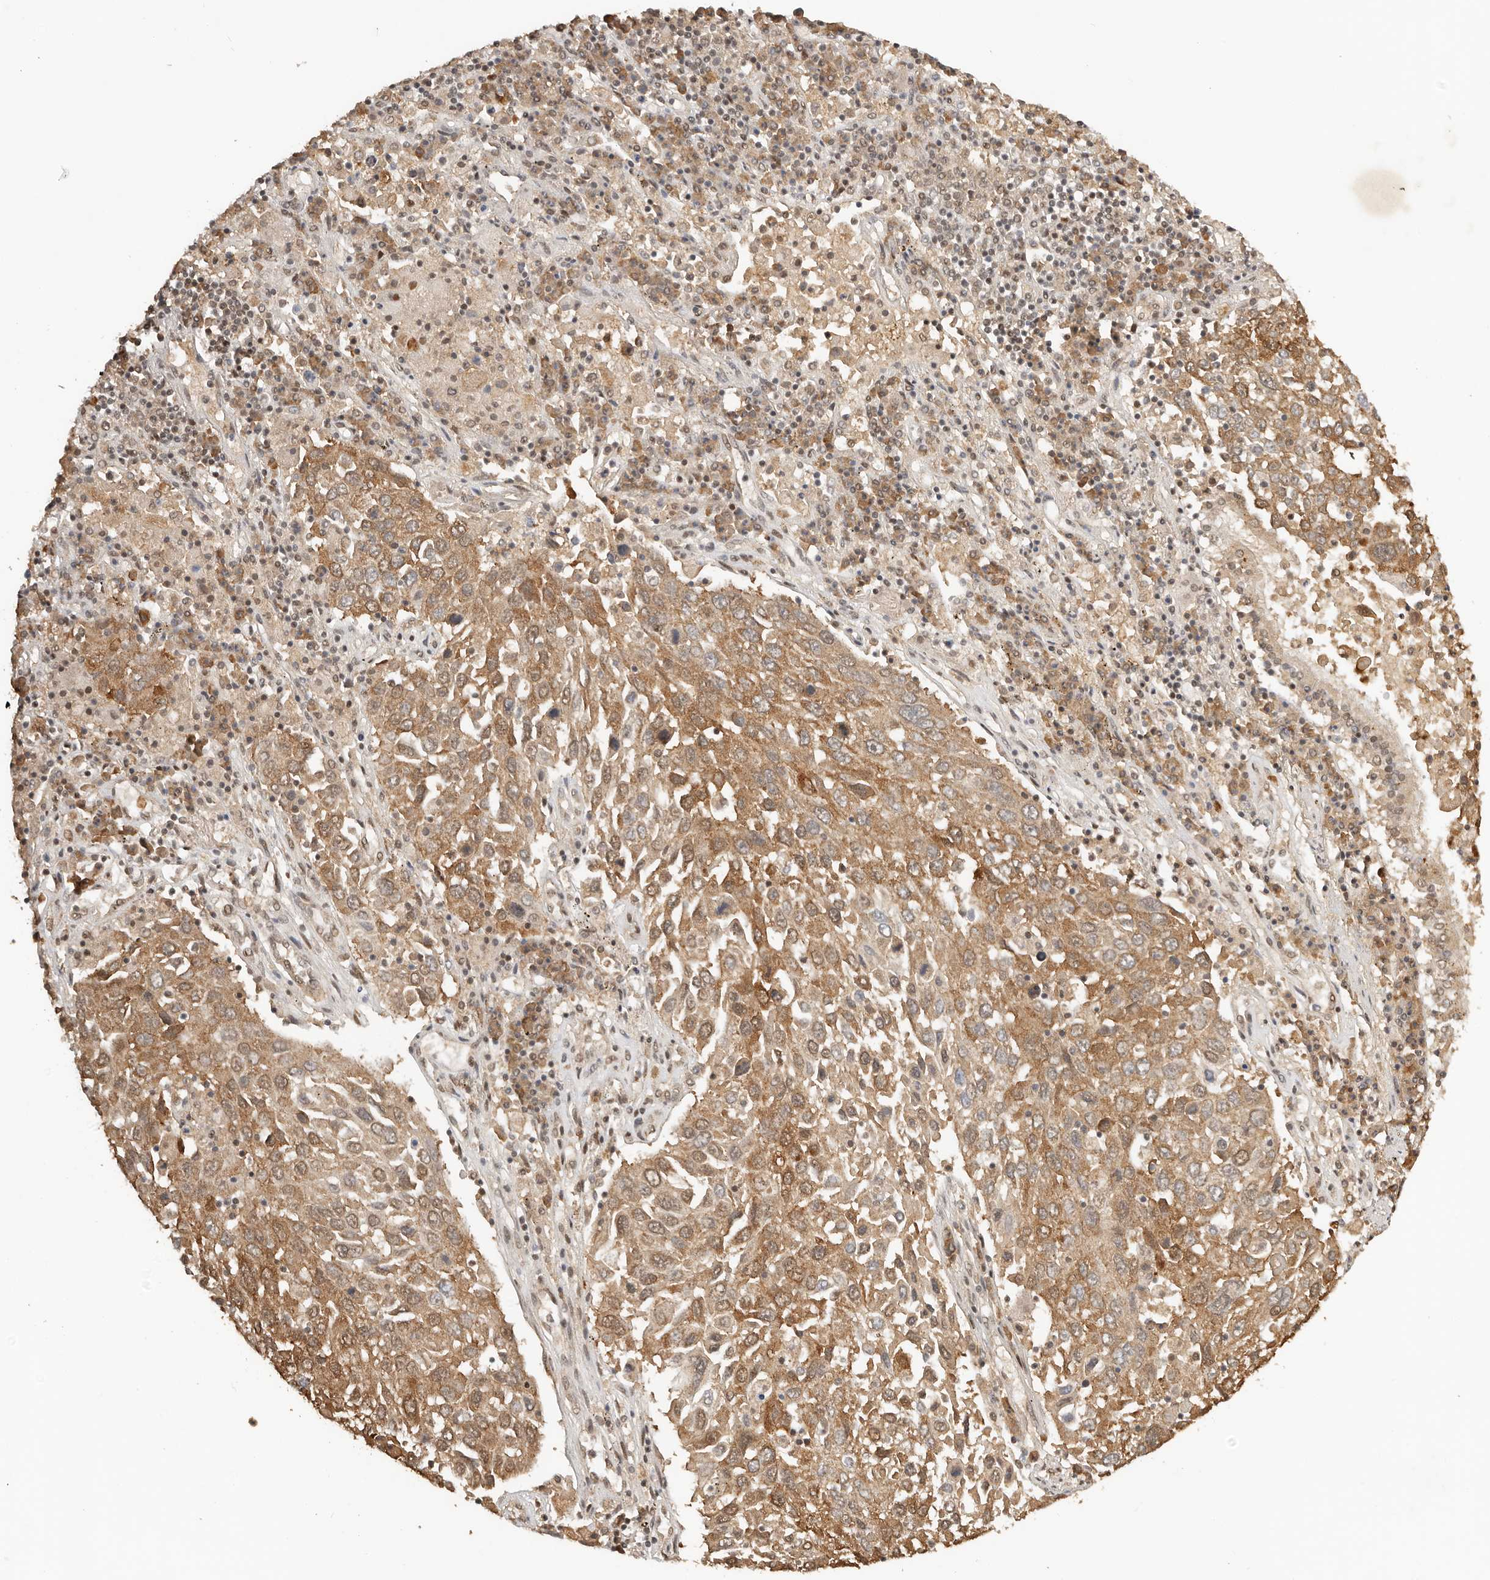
{"staining": {"intensity": "moderate", "quantity": ">75%", "location": "cytoplasmic/membranous"}, "tissue": "lung cancer", "cell_type": "Tumor cells", "image_type": "cancer", "snomed": [{"axis": "morphology", "description": "Squamous cell carcinoma, NOS"}, {"axis": "topography", "description": "Lung"}], "caption": "Immunohistochemistry (IHC) (DAB (3,3'-diaminobenzidine)) staining of lung cancer reveals moderate cytoplasmic/membranous protein positivity in approximately >75% of tumor cells.", "gene": "SEC14L1", "patient": {"sex": "male", "age": 65}}